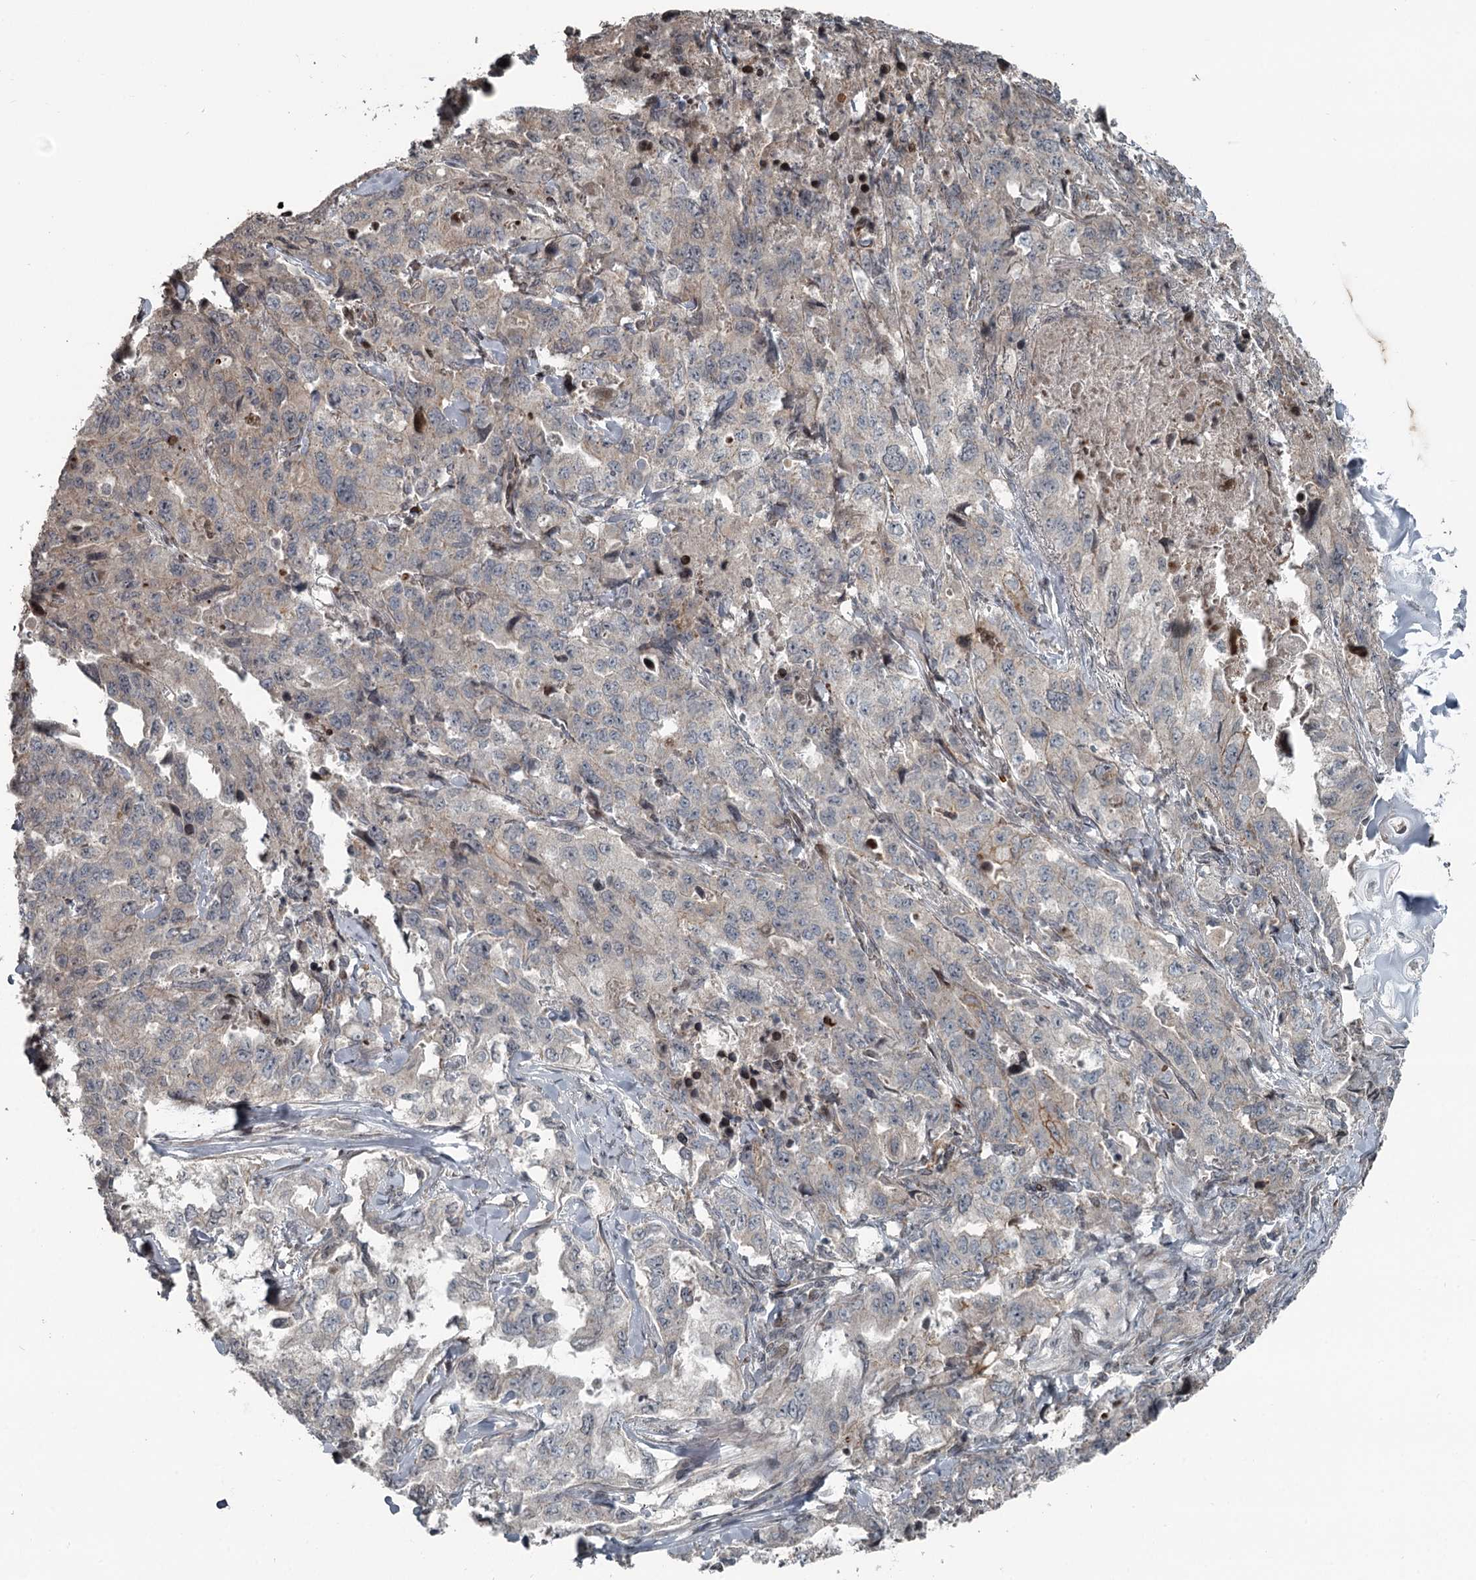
{"staining": {"intensity": "negative", "quantity": "none", "location": "none"}, "tissue": "lung cancer", "cell_type": "Tumor cells", "image_type": "cancer", "snomed": [{"axis": "morphology", "description": "Adenocarcinoma, NOS"}, {"axis": "topography", "description": "Lung"}], "caption": "High magnification brightfield microscopy of lung cancer (adenocarcinoma) stained with DAB (brown) and counterstained with hematoxylin (blue): tumor cells show no significant expression. Nuclei are stained in blue.", "gene": "RASSF8", "patient": {"sex": "female", "age": 51}}